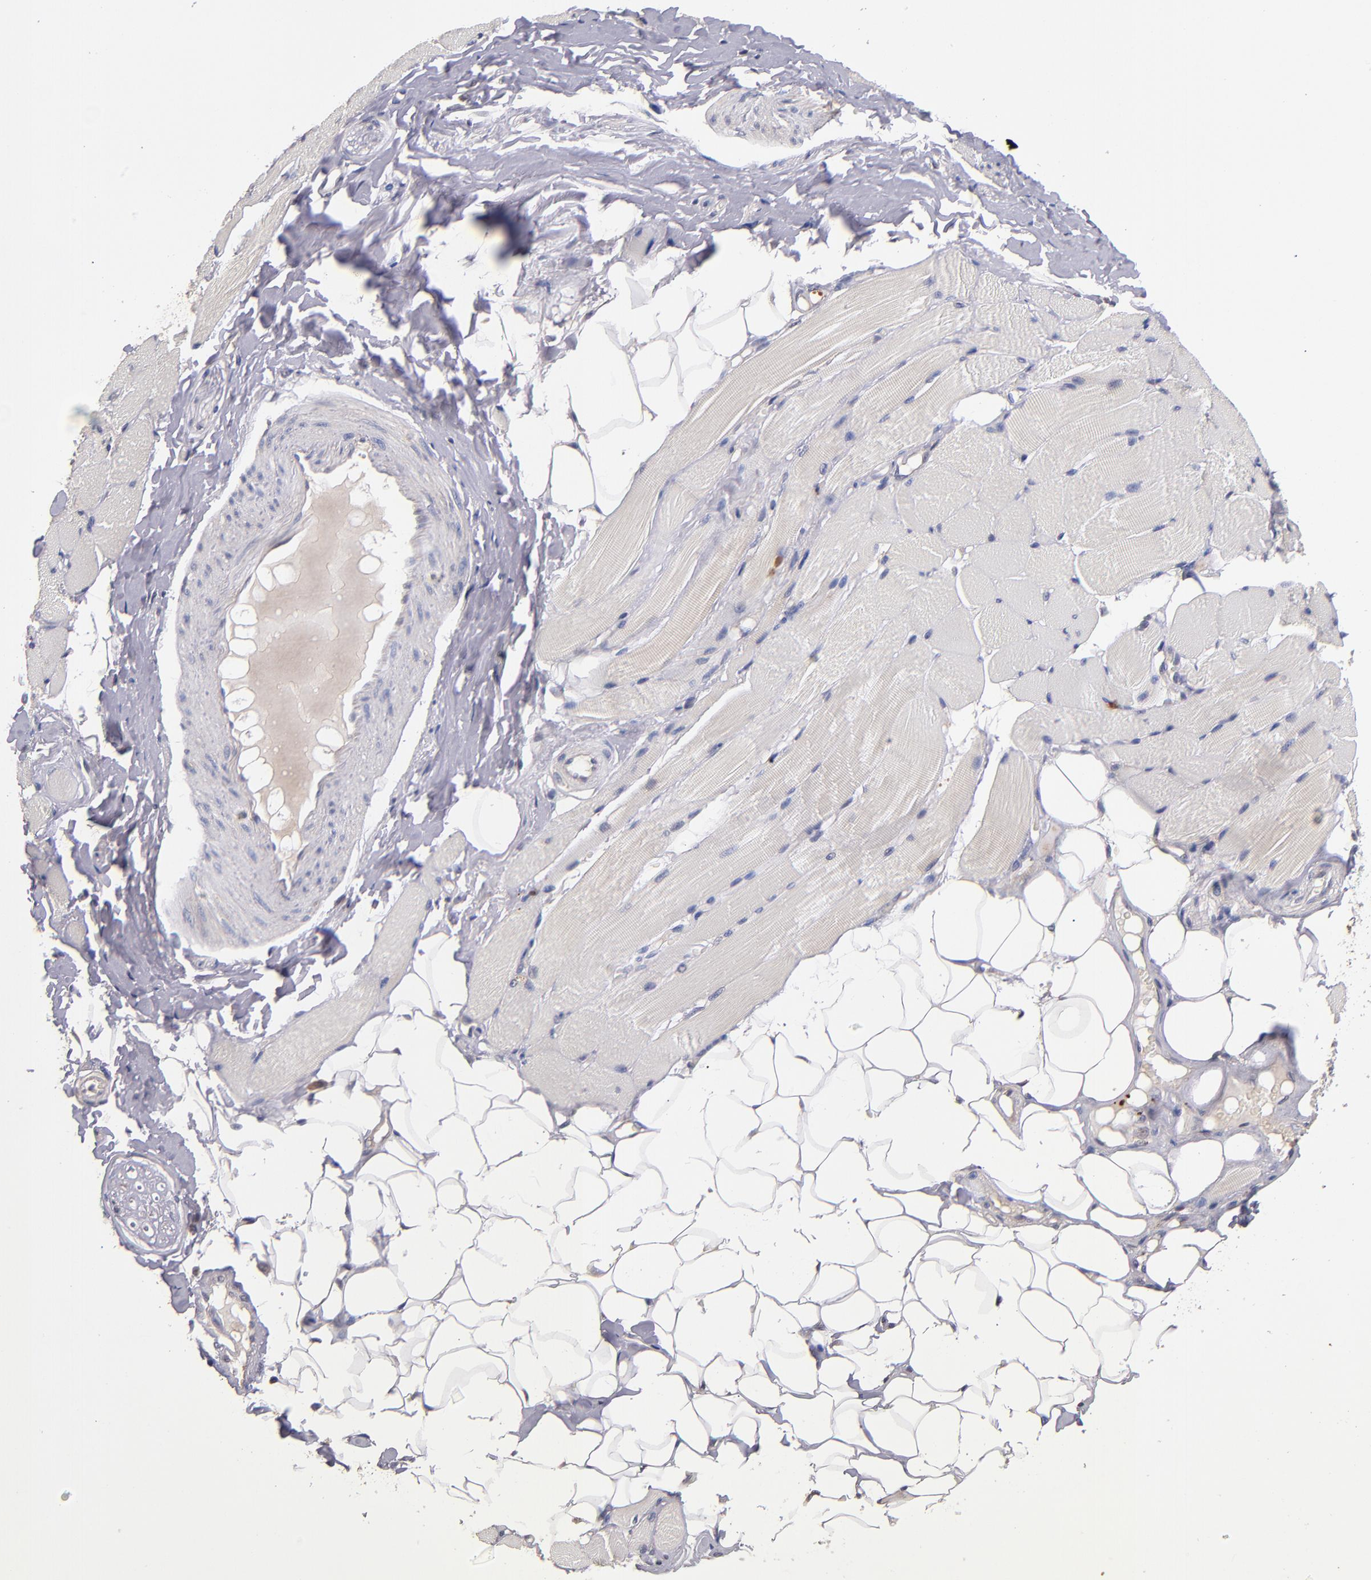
{"staining": {"intensity": "negative", "quantity": "none", "location": "none"}, "tissue": "skeletal muscle", "cell_type": "Myocytes", "image_type": "normal", "snomed": [{"axis": "morphology", "description": "Normal tissue, NOS"}, {"axis": "topography", "description": "Skeletal muscle"}, {"axis": "topography", "description": "Peripheral nerve tissue"}], "caption": "Photomicrograph shows no protein positivity in myocytes of unremarkable skeletal muscle. (DAB (3,3'-diaminobenzidine) immunohistochemistry visualized using brightfield microscopy, high magnification).", "gene": "TTLL12", "patient": {"sex": "female", "age": 84}}